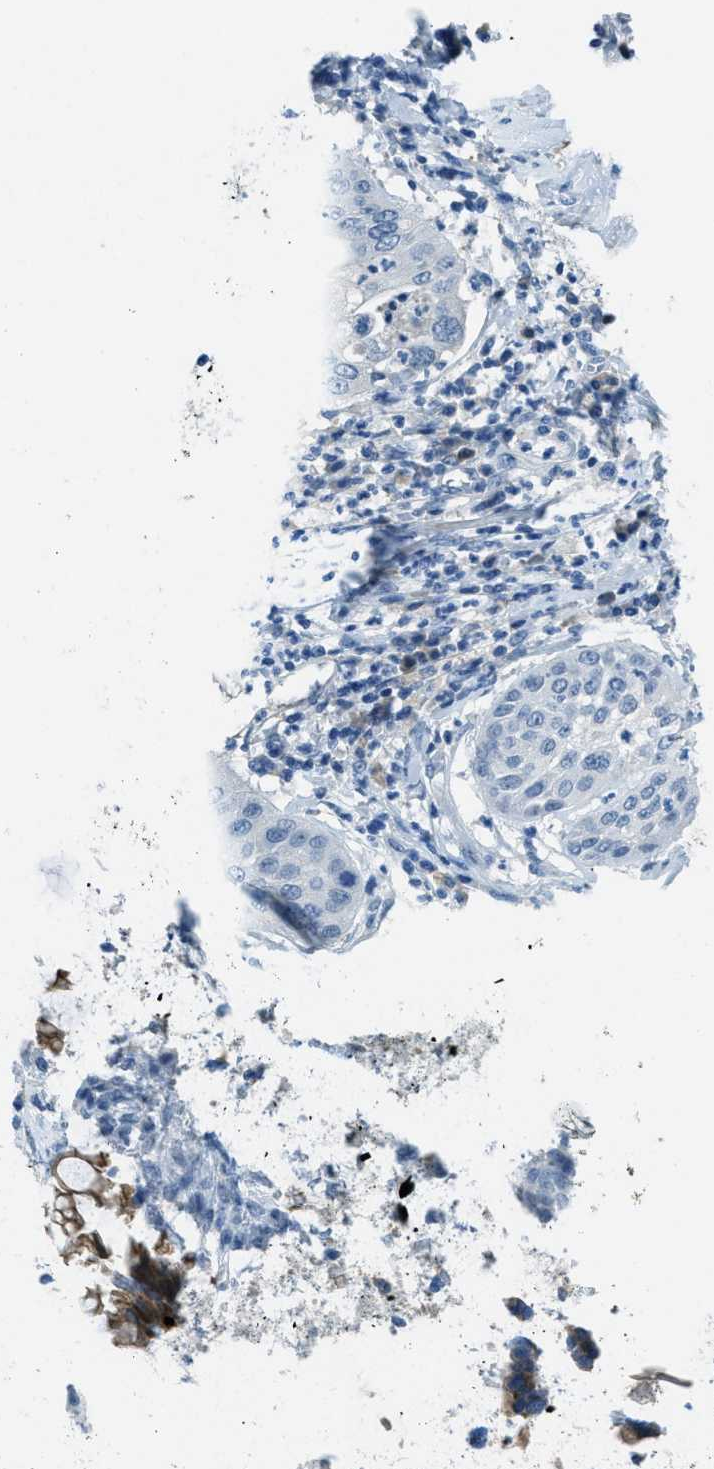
{"staining": {"intensity": "negative", "quantity": "none", "location": "none"}, "tissue": "cervical cancer", "cell_type": "Tumor cells", "image_type": "cancer", "snomed": [{"axis": "morphology", "description": "Normal tissue, NOS"}, {"axis": "morphology", "description": "Squamous cell carcinoma, NOS"}, {"axis": "topography", "description": "Cervix"}], "caption": "High power microscopy histopathology image of an immunohistochemistry (IHC) image of cervical cancer (squamous cell carcinoma), revealing no significant expression in tumor cells. (DAB IHC, high magnification).", "gene": "KLHL8", "patient": {"sex": "female", "age": 39}}